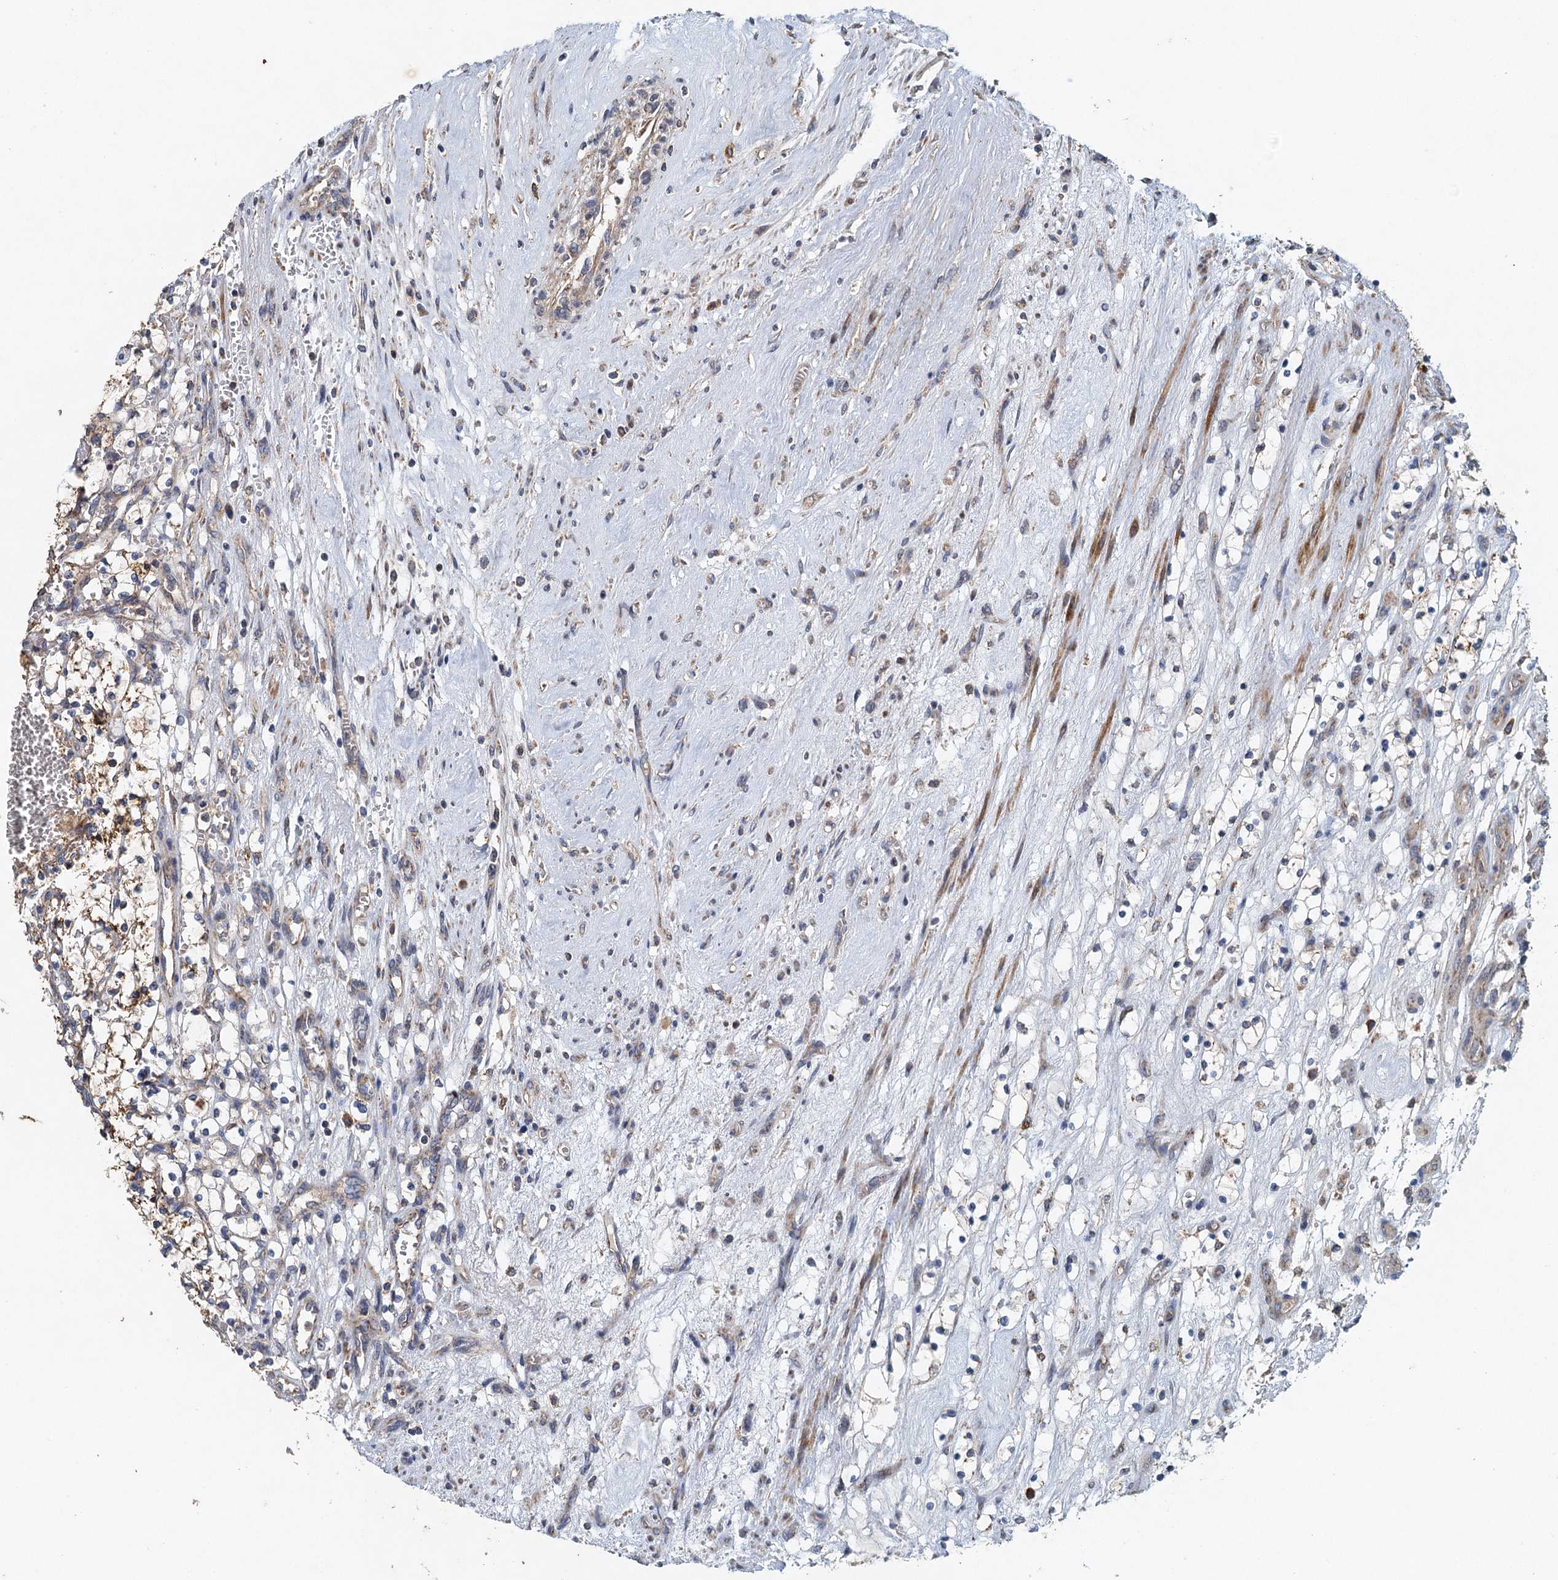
{"staining": {"intensity": "negative", "quantity": "none", "location": "none"}, "tissue": "renal cancer", "cell_type": "Tumor cells", "image_type": "cancer", "snomed": [{"axis": "morphology", "description": "Adenocarcinoma, NOS"}, {"axis": "topography", "description": "Kidney"}], "caption": "There is no significant positivity in tumor cells of renal cancer (adenocarcinoma).", "gene": "BCS1L", "patient": {"sex": "female", "age": 69}}